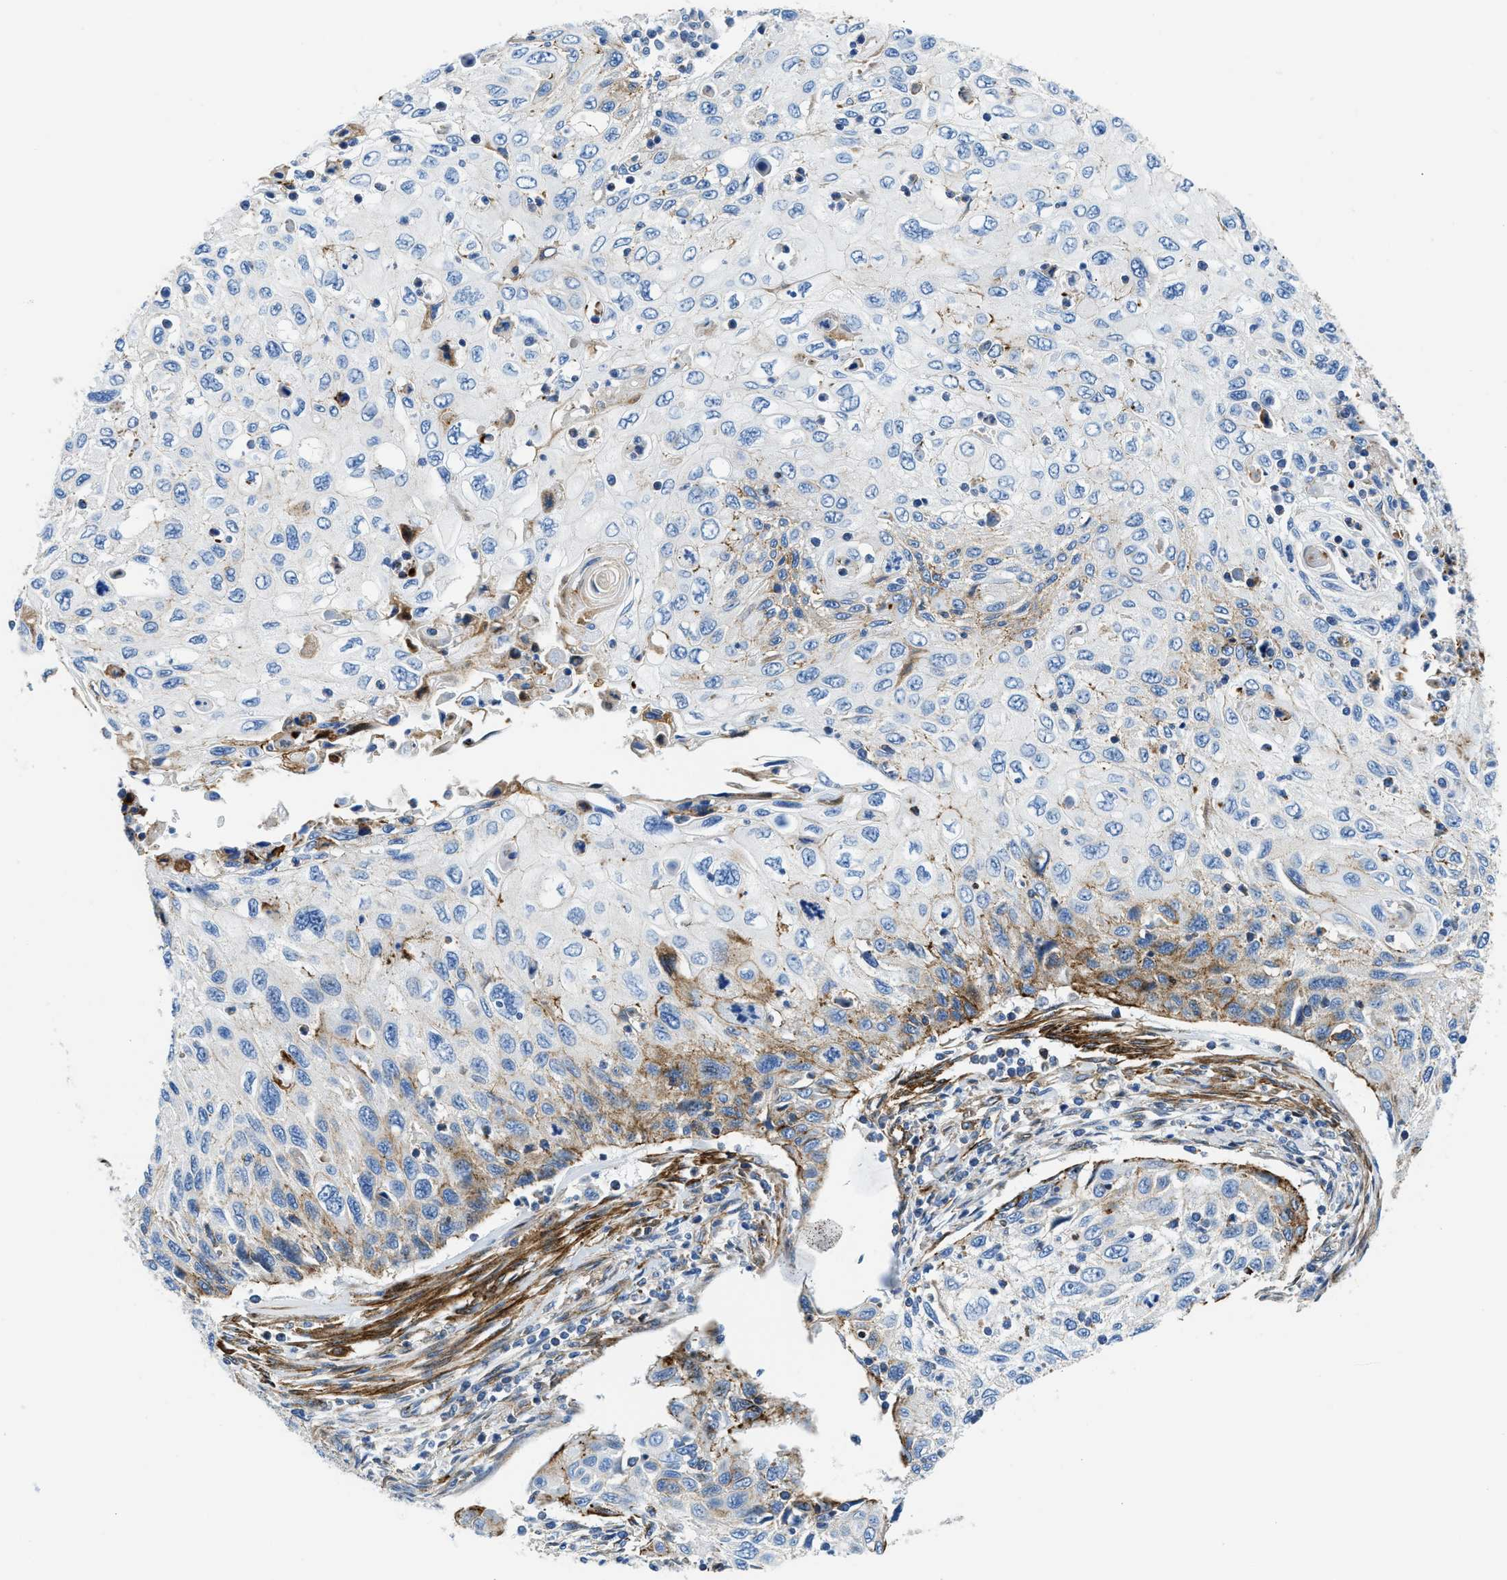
{"staining": {"intensity": "moderate", "quantity": "<25%", "location": "cytoplasmic/membranous"}, "tissue": "cervical cancer", "cell_type": "Tumor cells", "image_type": "cancer", "snomed": [{"axis": "morphology", "description": "Squamous cell carcinoma, NOS"}, {"axis": "topography", "description": "Cervix"}], "caption": "Protein expression analysis of squamous cell carcinoma (cervical) shows moderate cytoplasmic/membranous staining in approximately <25% of tumor cells.", "gene": "CUTA", "patient": {"sex": "female", "age": 70}}